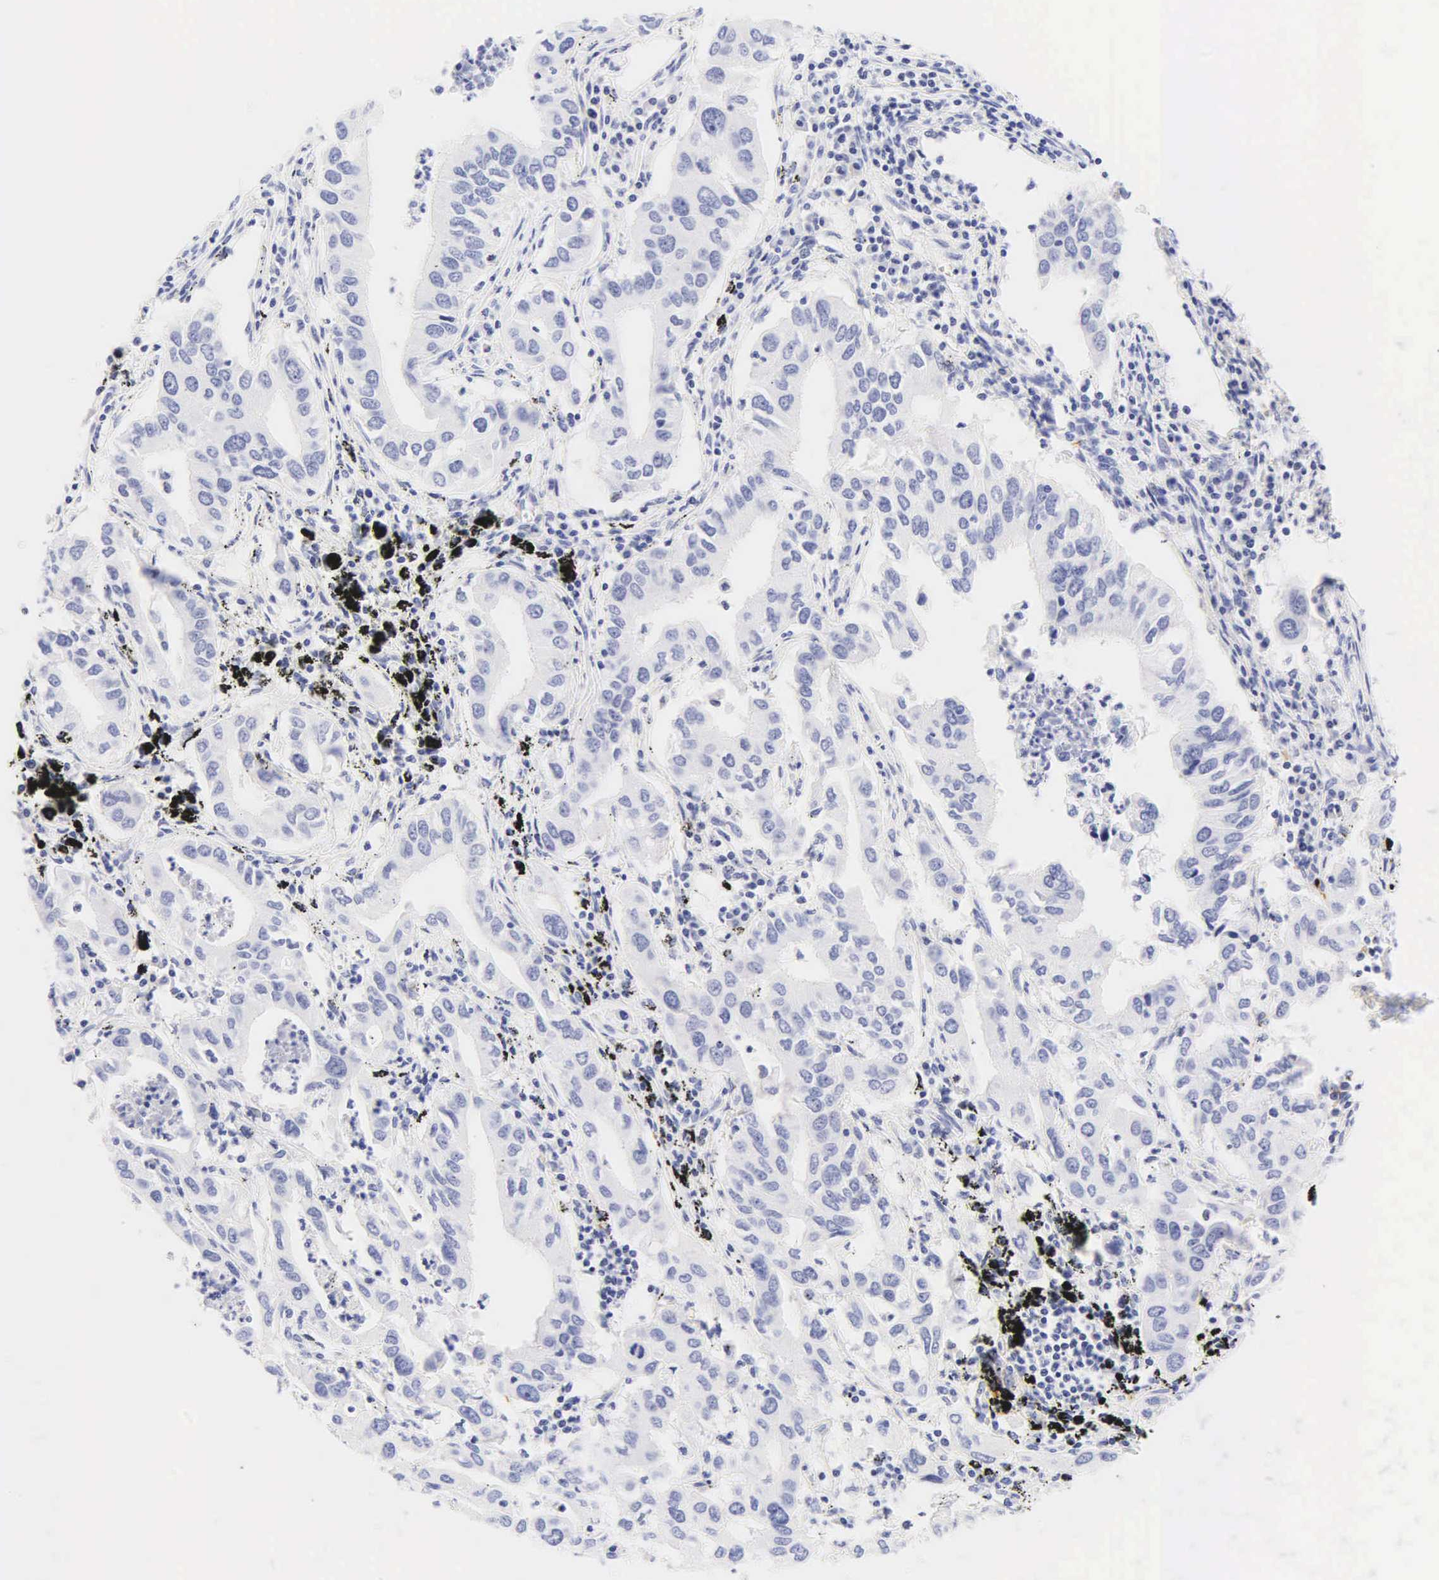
{"staining": {"intensity": "negative", "quantity": "none", "location": "none"}, "tissue": "lung cancer", "cell_type": "Tumor cells", "image_type": "cancer", "snomed": [{"axis": "morphology", "description": "Adenocarcinoma, NOS"}, {"axis": "topography", "description": "Lung"}], "caption": "There is no significant expression in tumor cells of adenocarcinoma (lung).", "gene": "DES", "patient": {"sex": "male", "age": 48}}